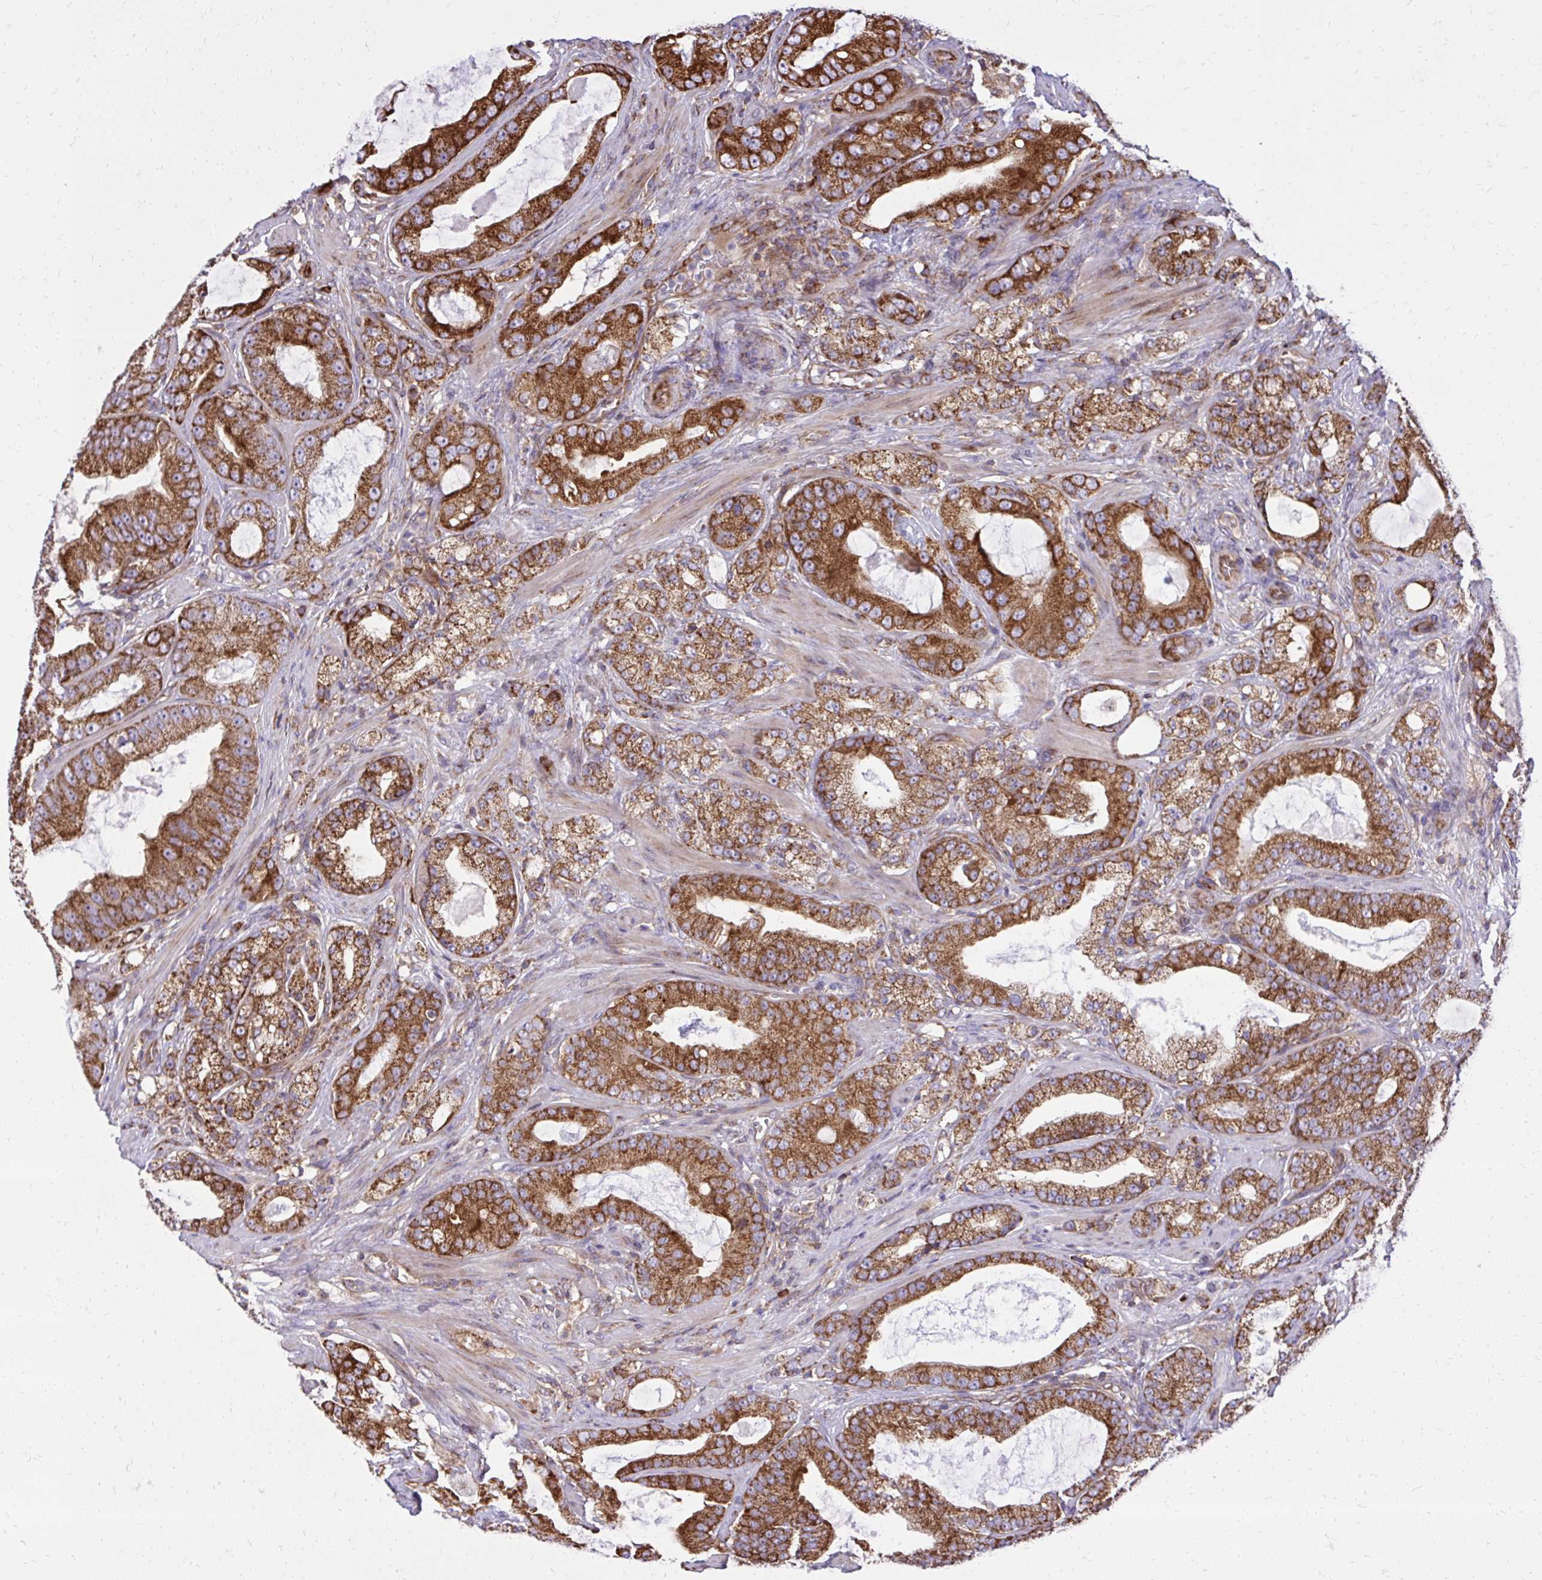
{"staining": {"intensity": "strong", "quantity": ">75%", "location": "cytoplasmic/membranous"}, "tissue": "prostate cancer", "cell_type": "Tumor cells", "image_type": "cancer", "snomed": [{"axis": "morphology", "description": "Adenocarcinoma, High grade"}, {"axis": "topography", "description": "Prostate"}], "caption": "Protein analysis of prostate adenocarcinoma (high-grade) tissue exhibits strong cytoplasmic/membranous positivity in approximately >75% of tumor cells. (IHC, brightfield microscopy, high magnification).", "gene": "NMNAT3", "patient": {"sex": "male", "age": 65}}